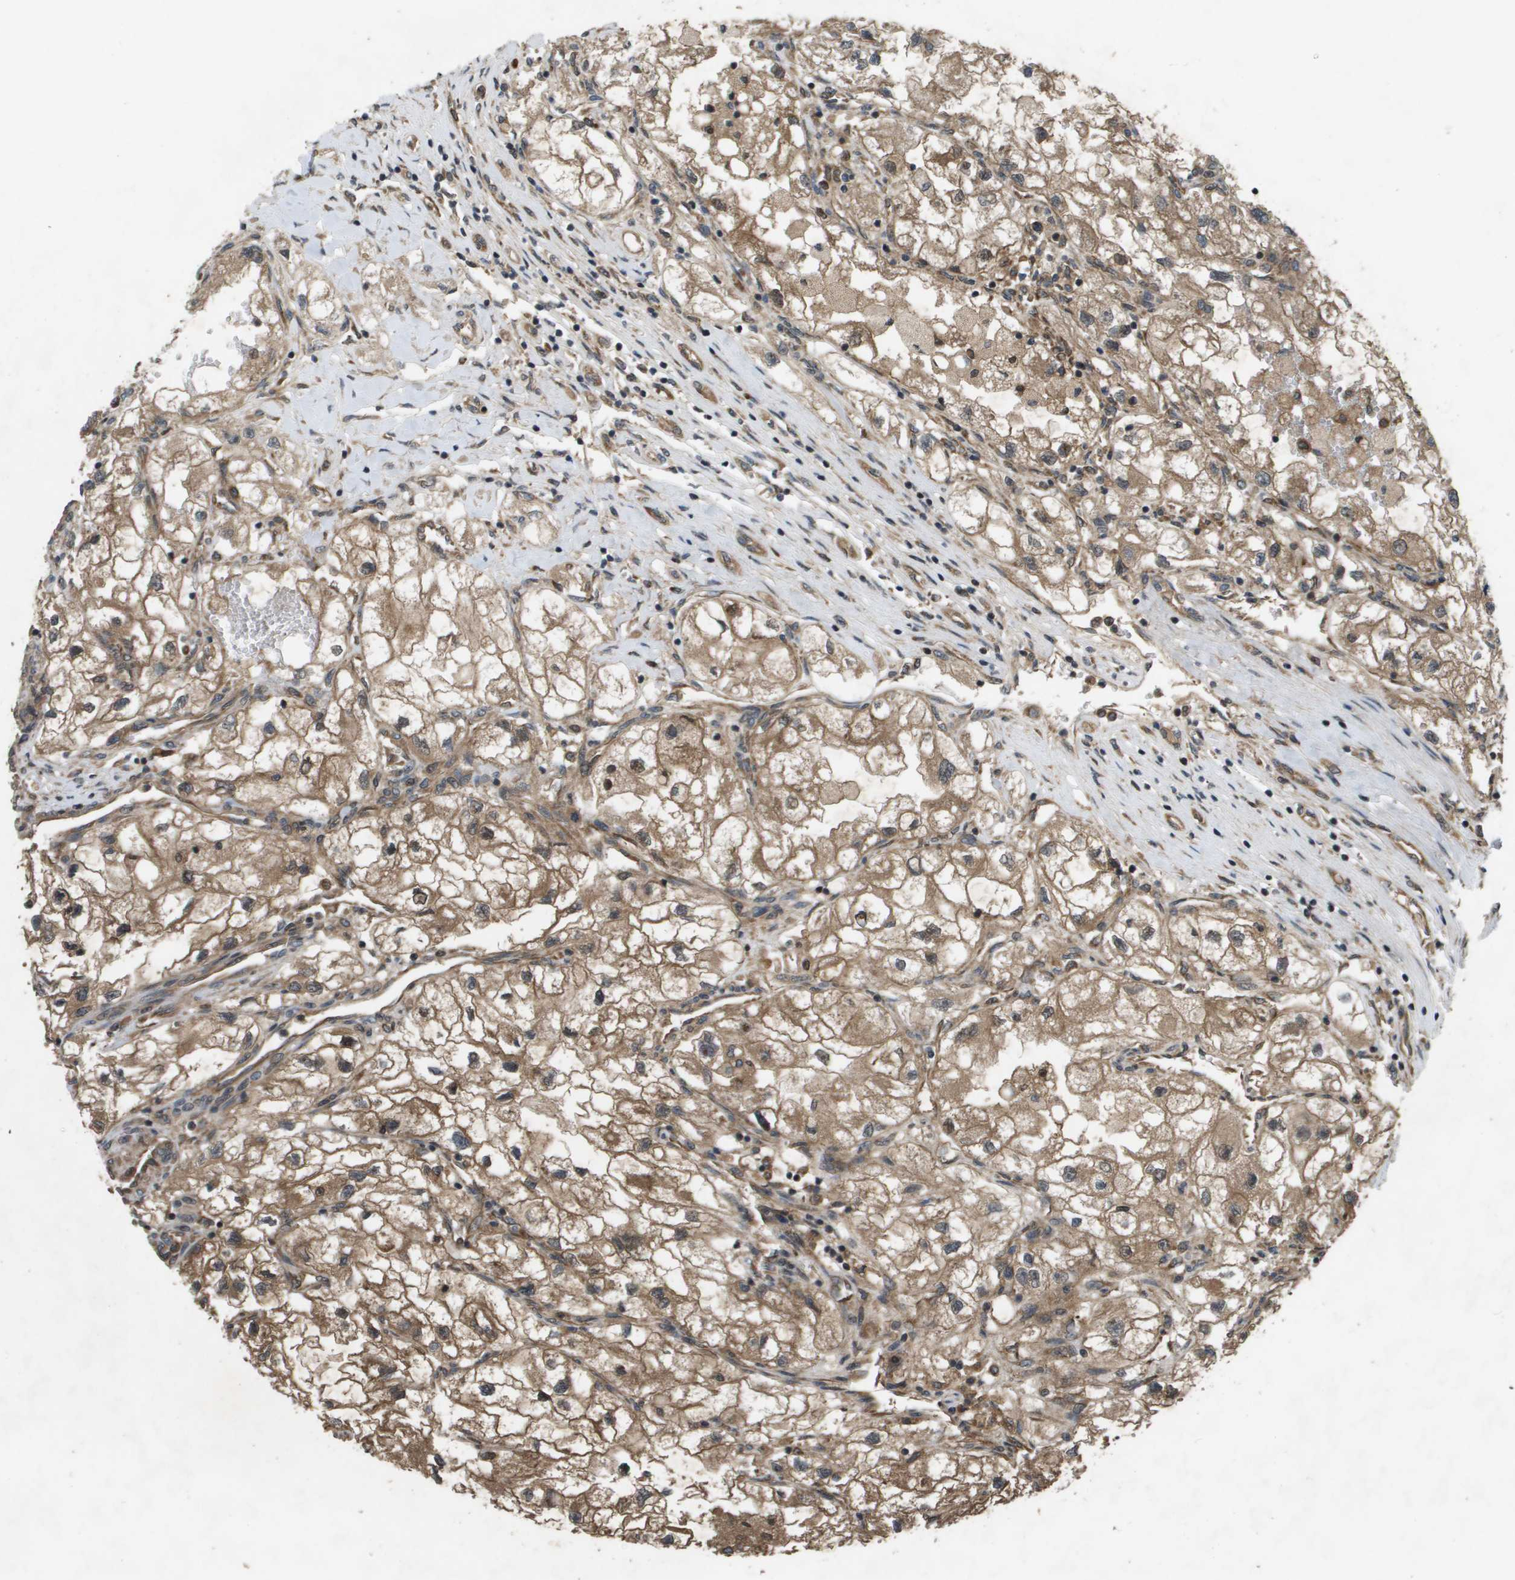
{"staining": {"intensity": "moderate", "quantity": ">75%", "location": "cytoplasmic/membranous"}, "tissue": "renal cancer", "cell_type": "Tumor cells", "image_type": "cancer", "snomed": [{"axis": "morphology", "description": "Adenocarcinoma, NOS"}, {"axis": "topography", "description": "Kidney"}], "caption": "An immunohistochemistry (IHC) photomicrograph of tumor tissue is shown. Protein staining in brown shows moderate cytoplasmic/membranous positivity in renal cancer within tumor cells.", "gene": "SPTLC1", "patient": {"sex": "female", "age": 70}}